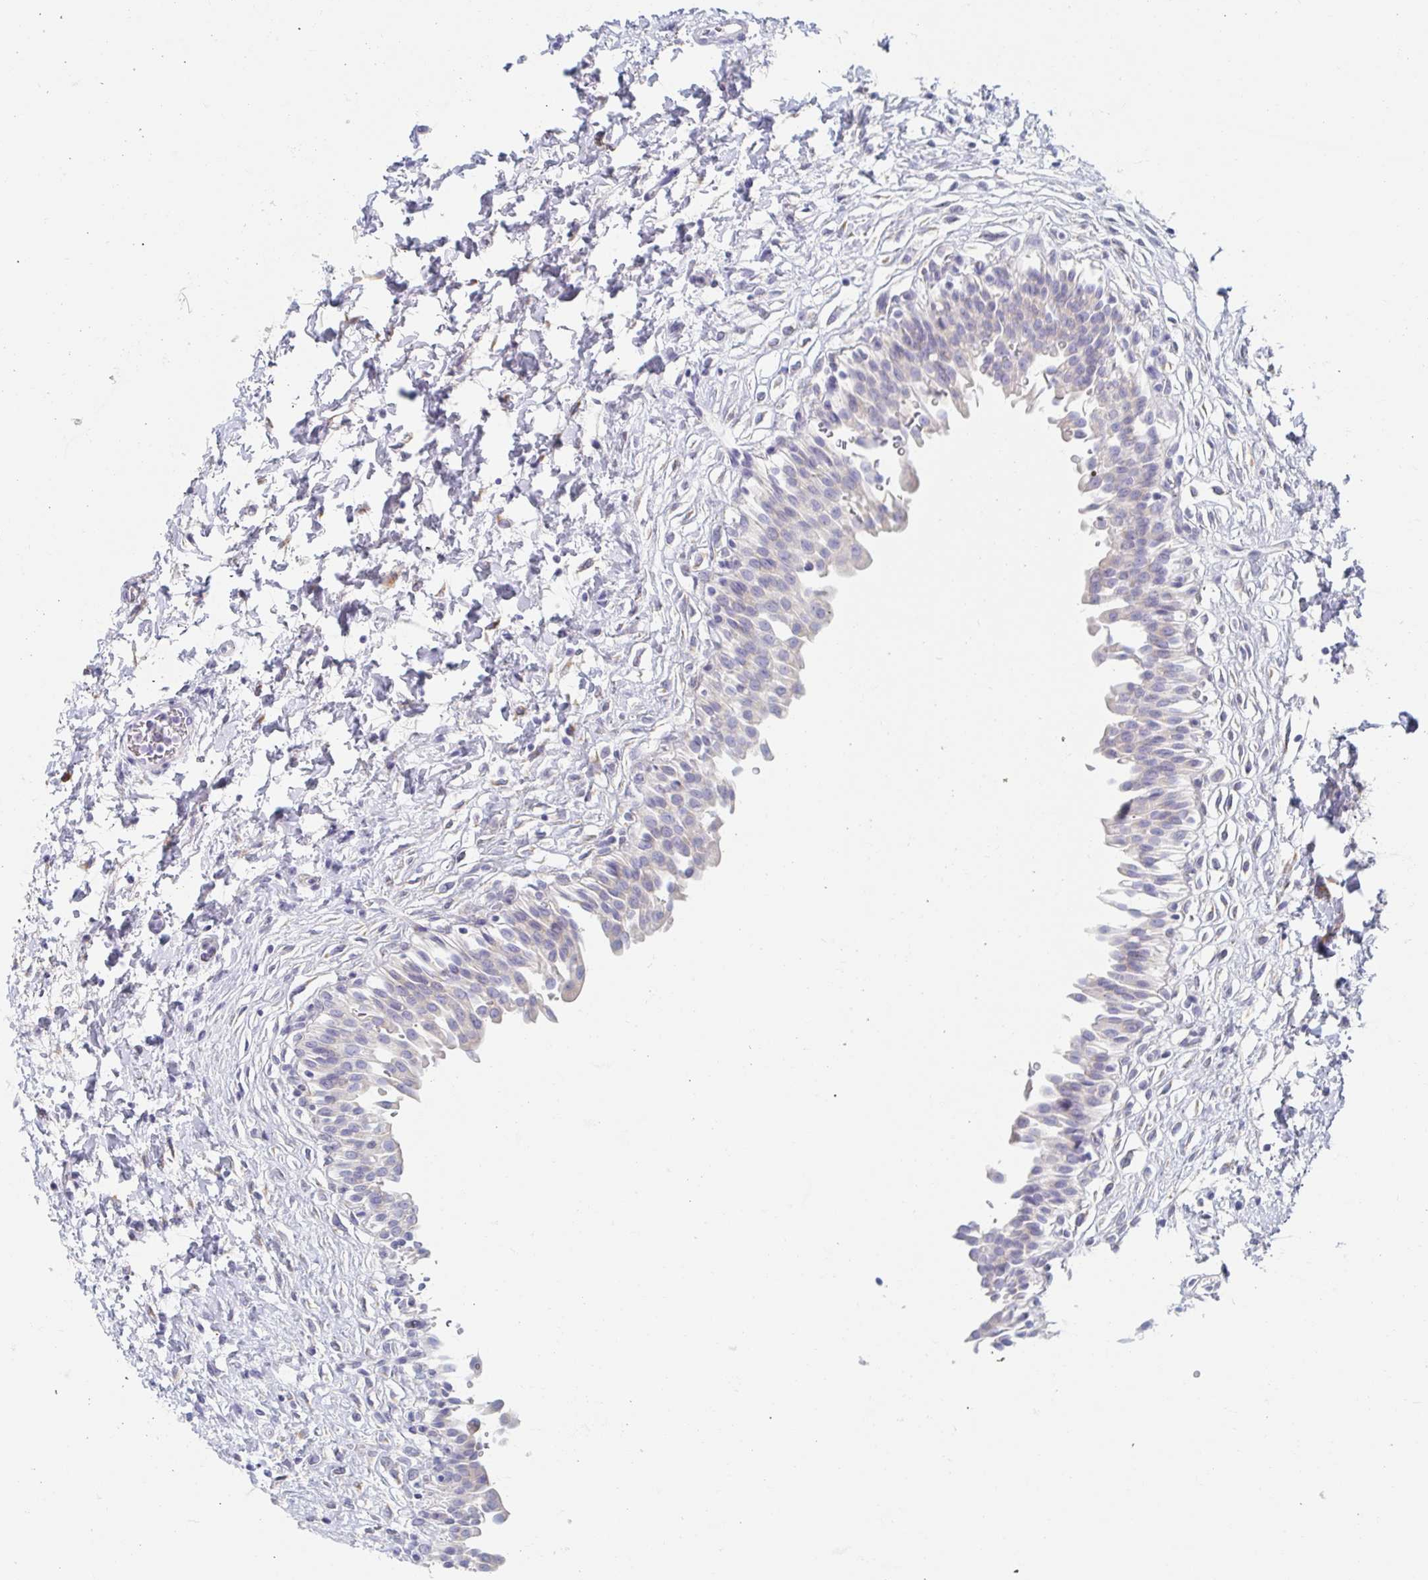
{"staining": {"intensity": "negative", "quantity": "none", "location": "none"}, "tissue": "urinary bladder", "cell_type": "Urothelial cells", "image_type": "normal", "snomed": [{"axis": "morphology", "description": "Normal tissue, NOS"}, {"axis": "topography", "description": "Urinary bladder"}], "caption": "This is an immunohistochemistry micrograph of unremarkable urinary bladder. There is no staining in urothelial cells.", "gene": "MYLK2", "patient": {"sex": "male", "age": 37}}